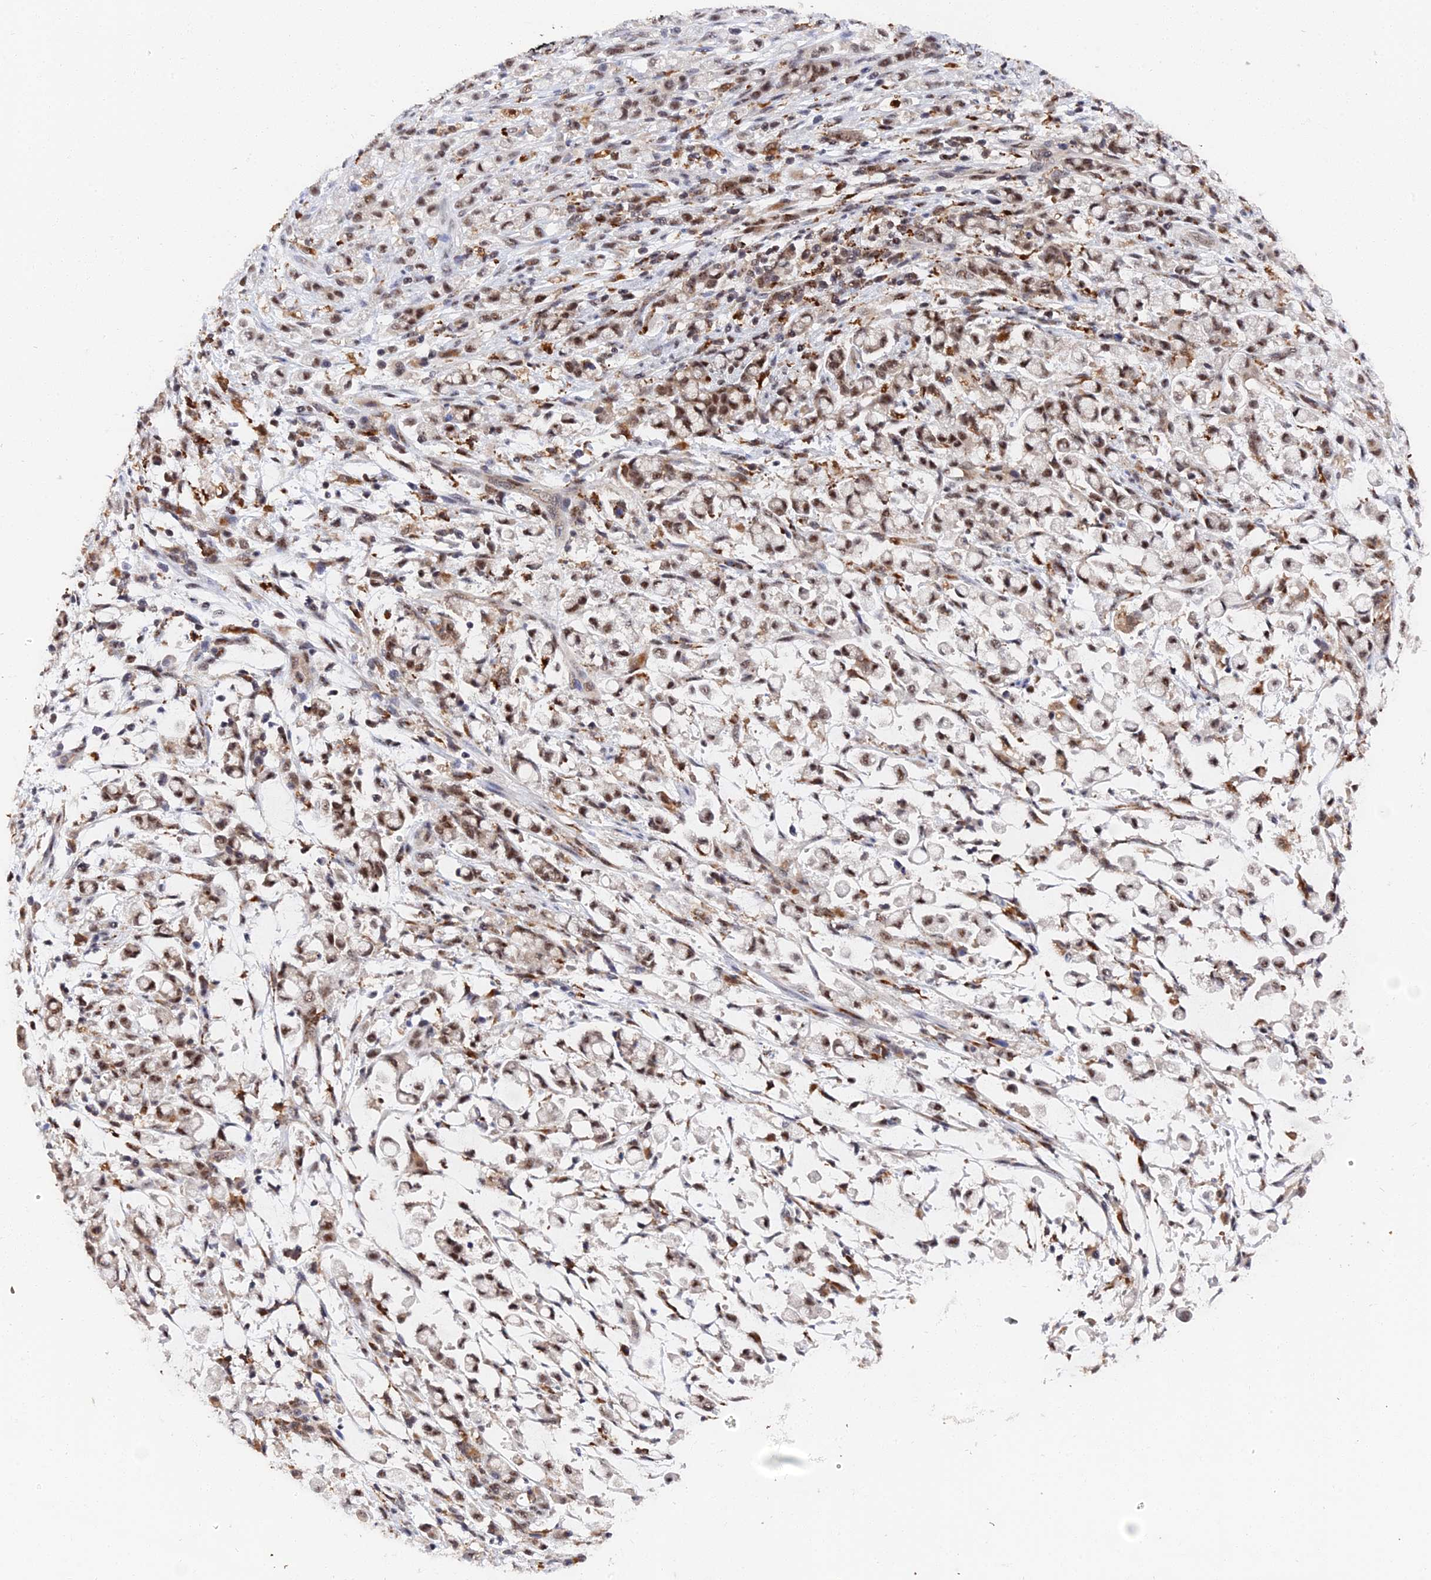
{"staining": {"intensity": "strong", "quantity": ">75%", "location": "nuclear"}, "tissue": "stomach cancer", "cell_type": "Tumor cells", "image_type": "cancer", "snomed": [{"axis": "morphology", "description": "Adenocarcinoma, NOS"}, {"axis": "topography", "description": "Stomach"}], "caption": "Stomach cancer (adenocarcinoma) stained with DAB (3,3'-diaminobenzidine) immunohistochemistry (IHC) demonstrates high levels of strong nuclear expression in approximately >75% of tumor cells. (Brightfield microscopy of DAB IHC at high magnification).", "gene": "MAGOHB", "patient": {"sex": "female", "age": 60}}